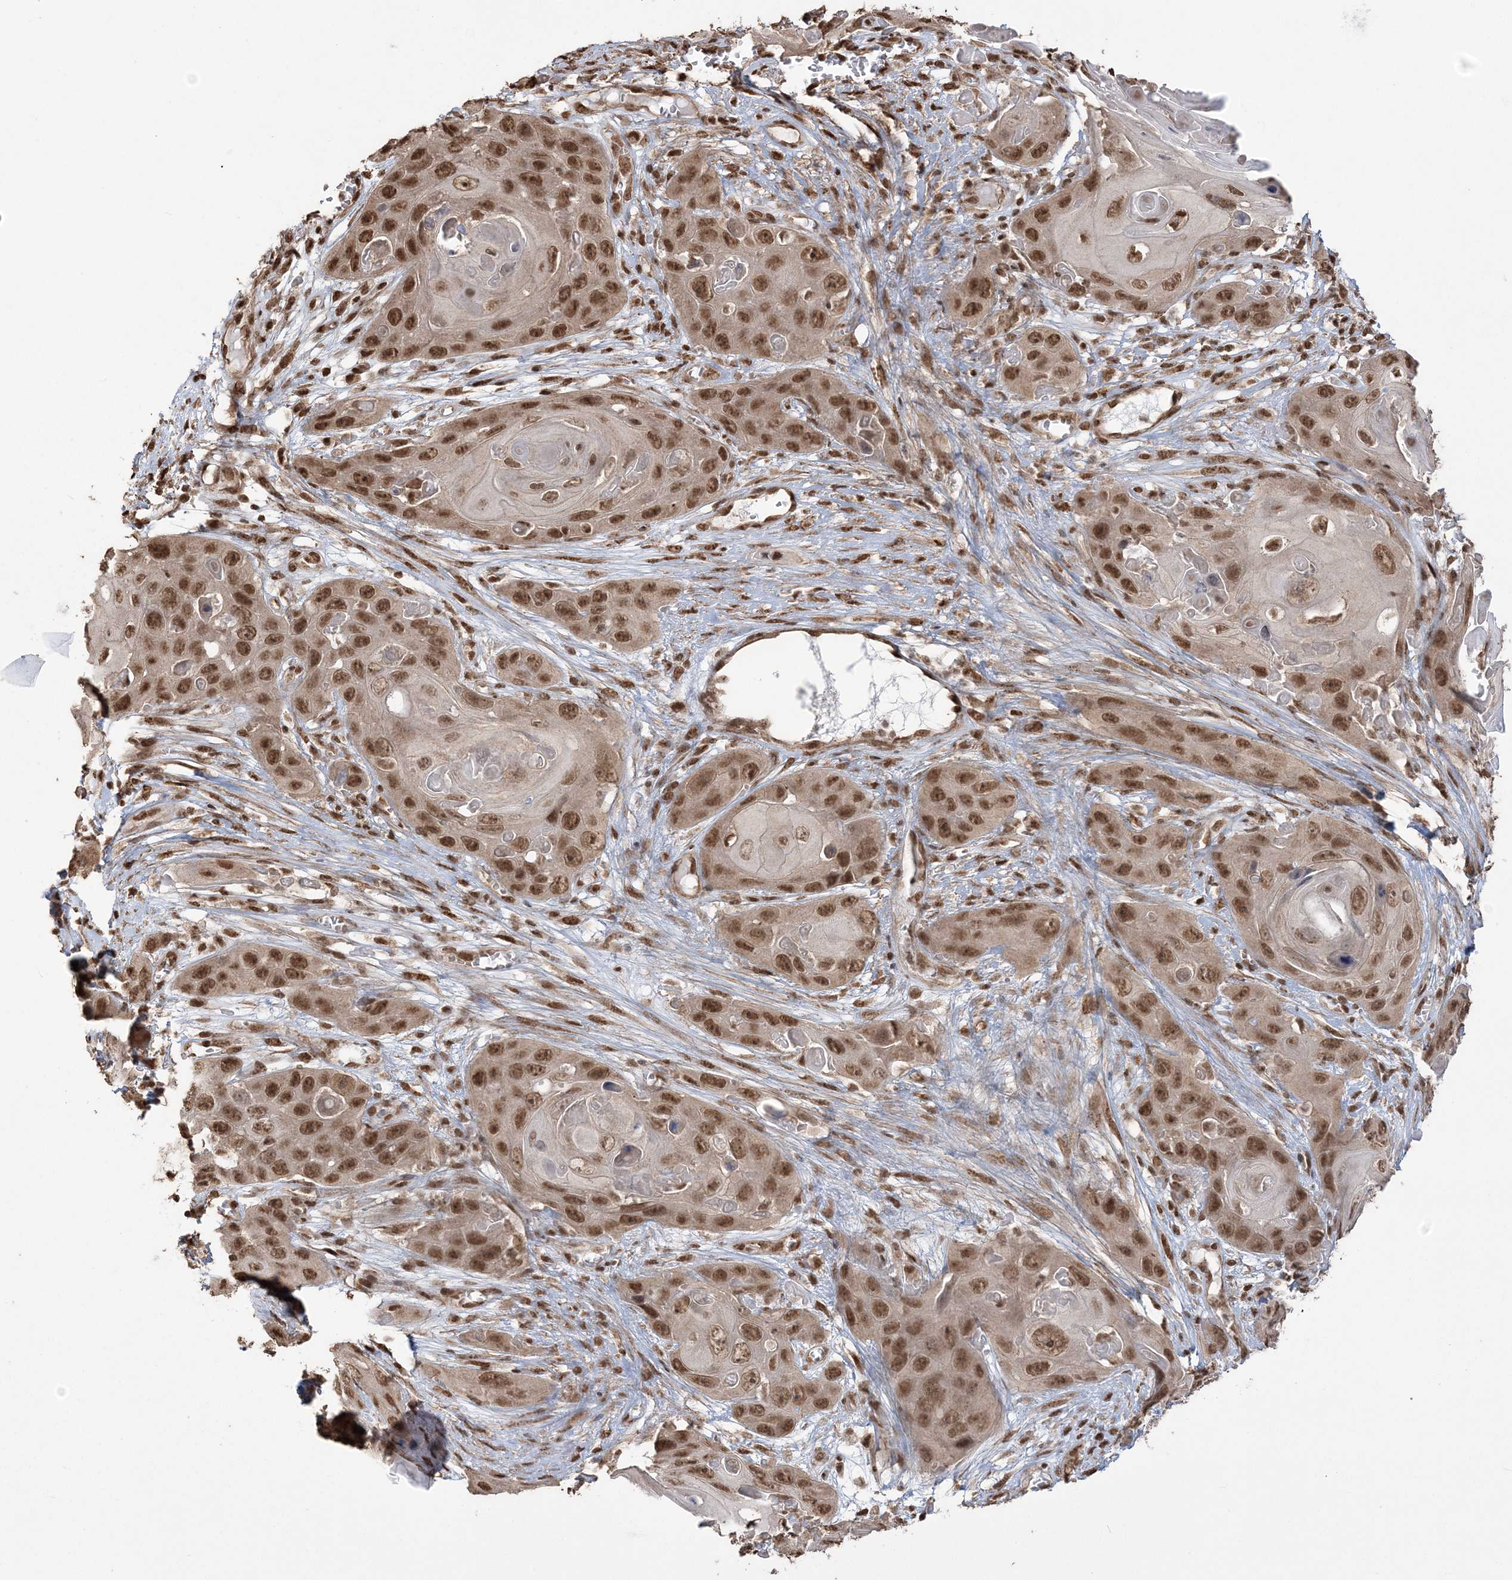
{"staining": {"intensity": "moderate", "quantity": ">75%", "location": "nuclear"}, "tissue": "skin cancer", "cell_type": "Tumor cells", "image_type": "cancer", "snomed": [{"axis": "morphology", "description": "Squamous cell carcinoma, NOS"}, {"axis": "topography", "description": "Skin"}], "caption": "Protein staining displays moderate nuclear staining in approximately >75% of tumor cells in skin squamous cell carcinoma.", "gene": "ZNF839", "patient": {"sex": "male", "age": 55}}